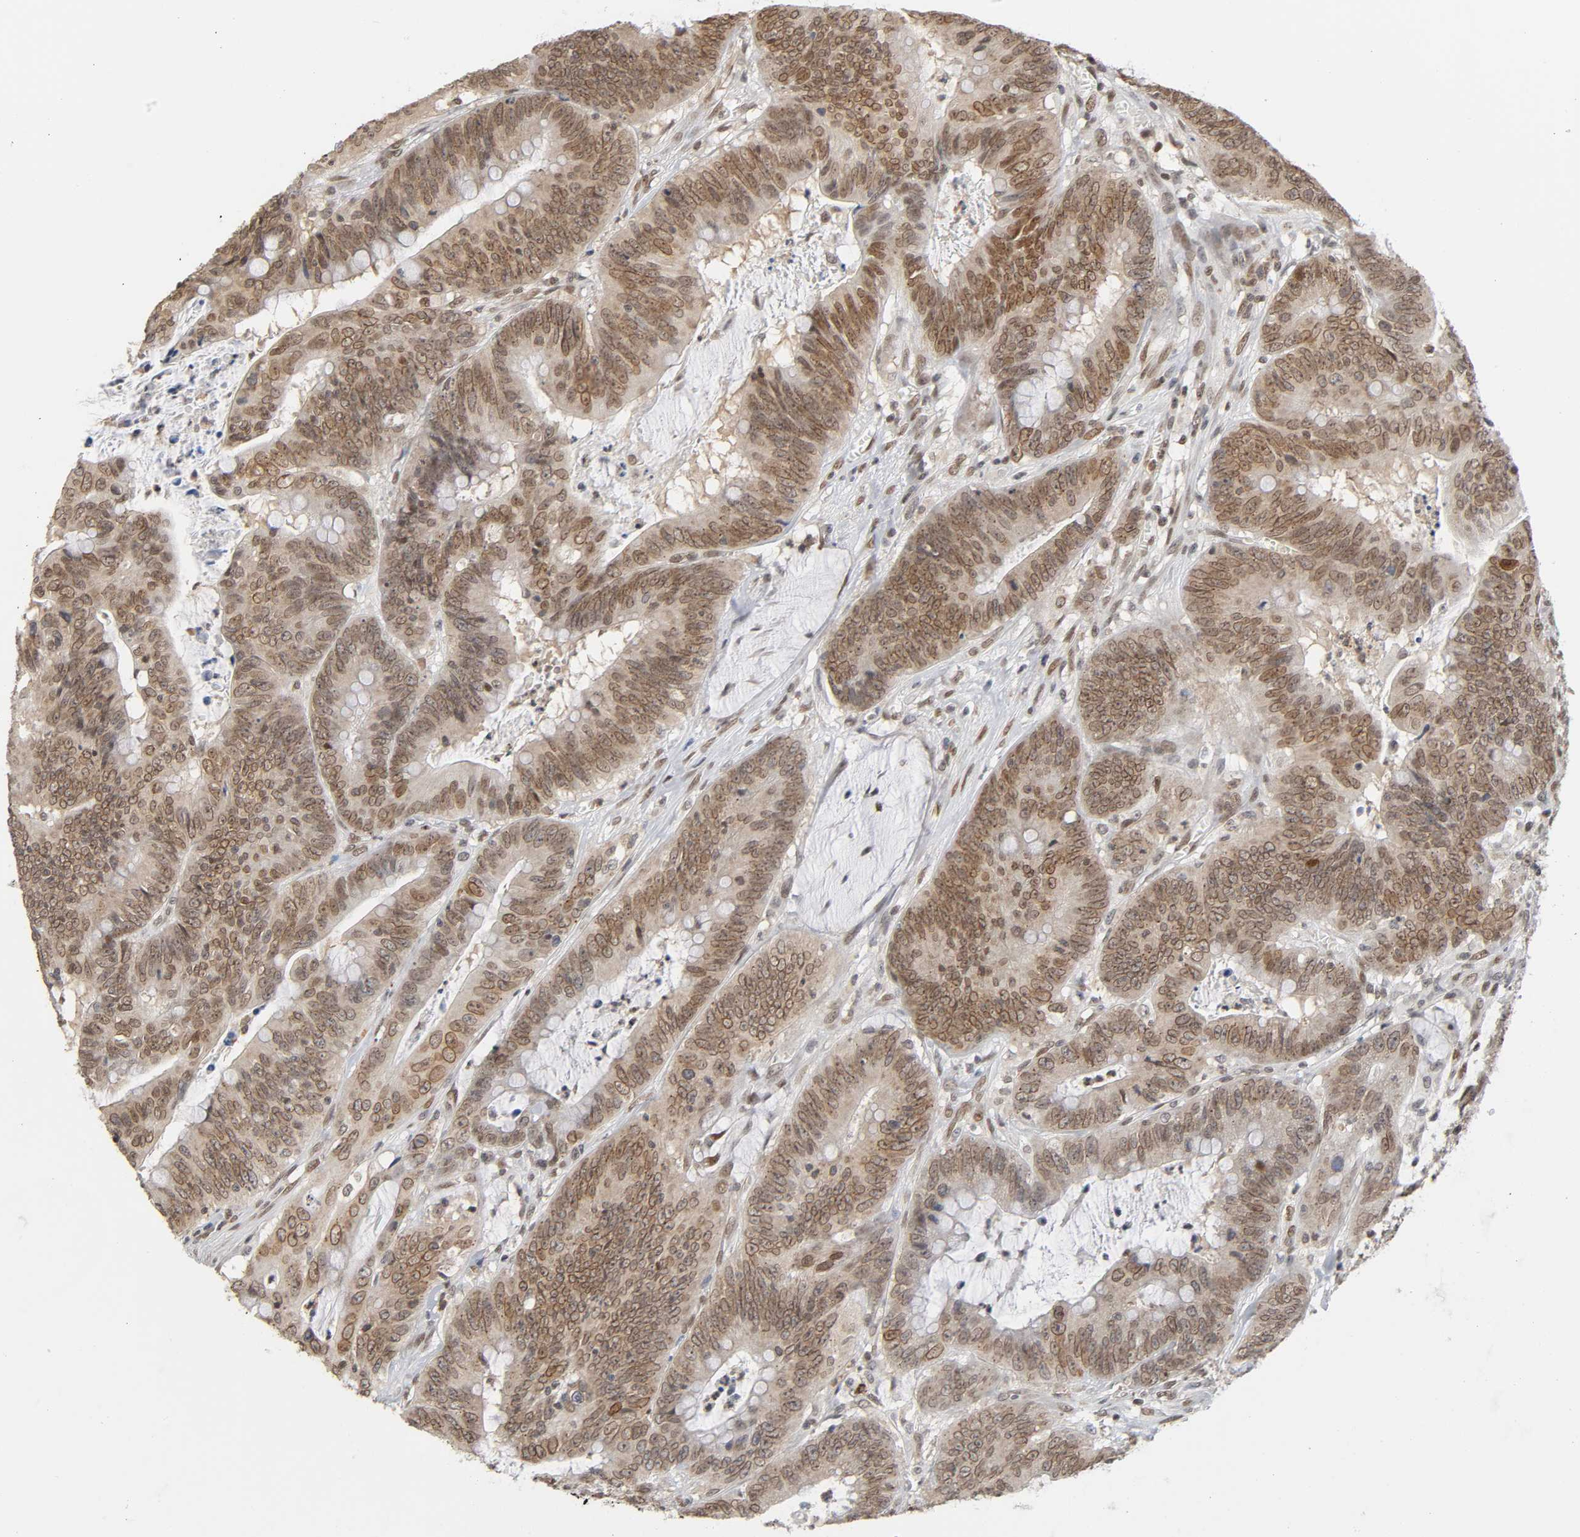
{"staining": {"intensity": "moderate", "quantity": ">75%", "location": "nuclear"}, "tissue": "colorectal cancer", "cell_type": "Tumor cells", "image_type": "cancer", "snomed": [{"axis": "morphology", "description": "Adenocarcinoma, NOS"}, {"axis": "topography", "description": "Colon"}], "caption": "High-magnification brightfield microscopy of colorectal cancer stained with DAB (brown) and counterstained with hematoxylin (blue). tumor cells exhibit moderate nuclear expression is appreciated in about>75% of cells.", "gene": "SUMO1", "patient": {"sex": "male", "age": 45}}